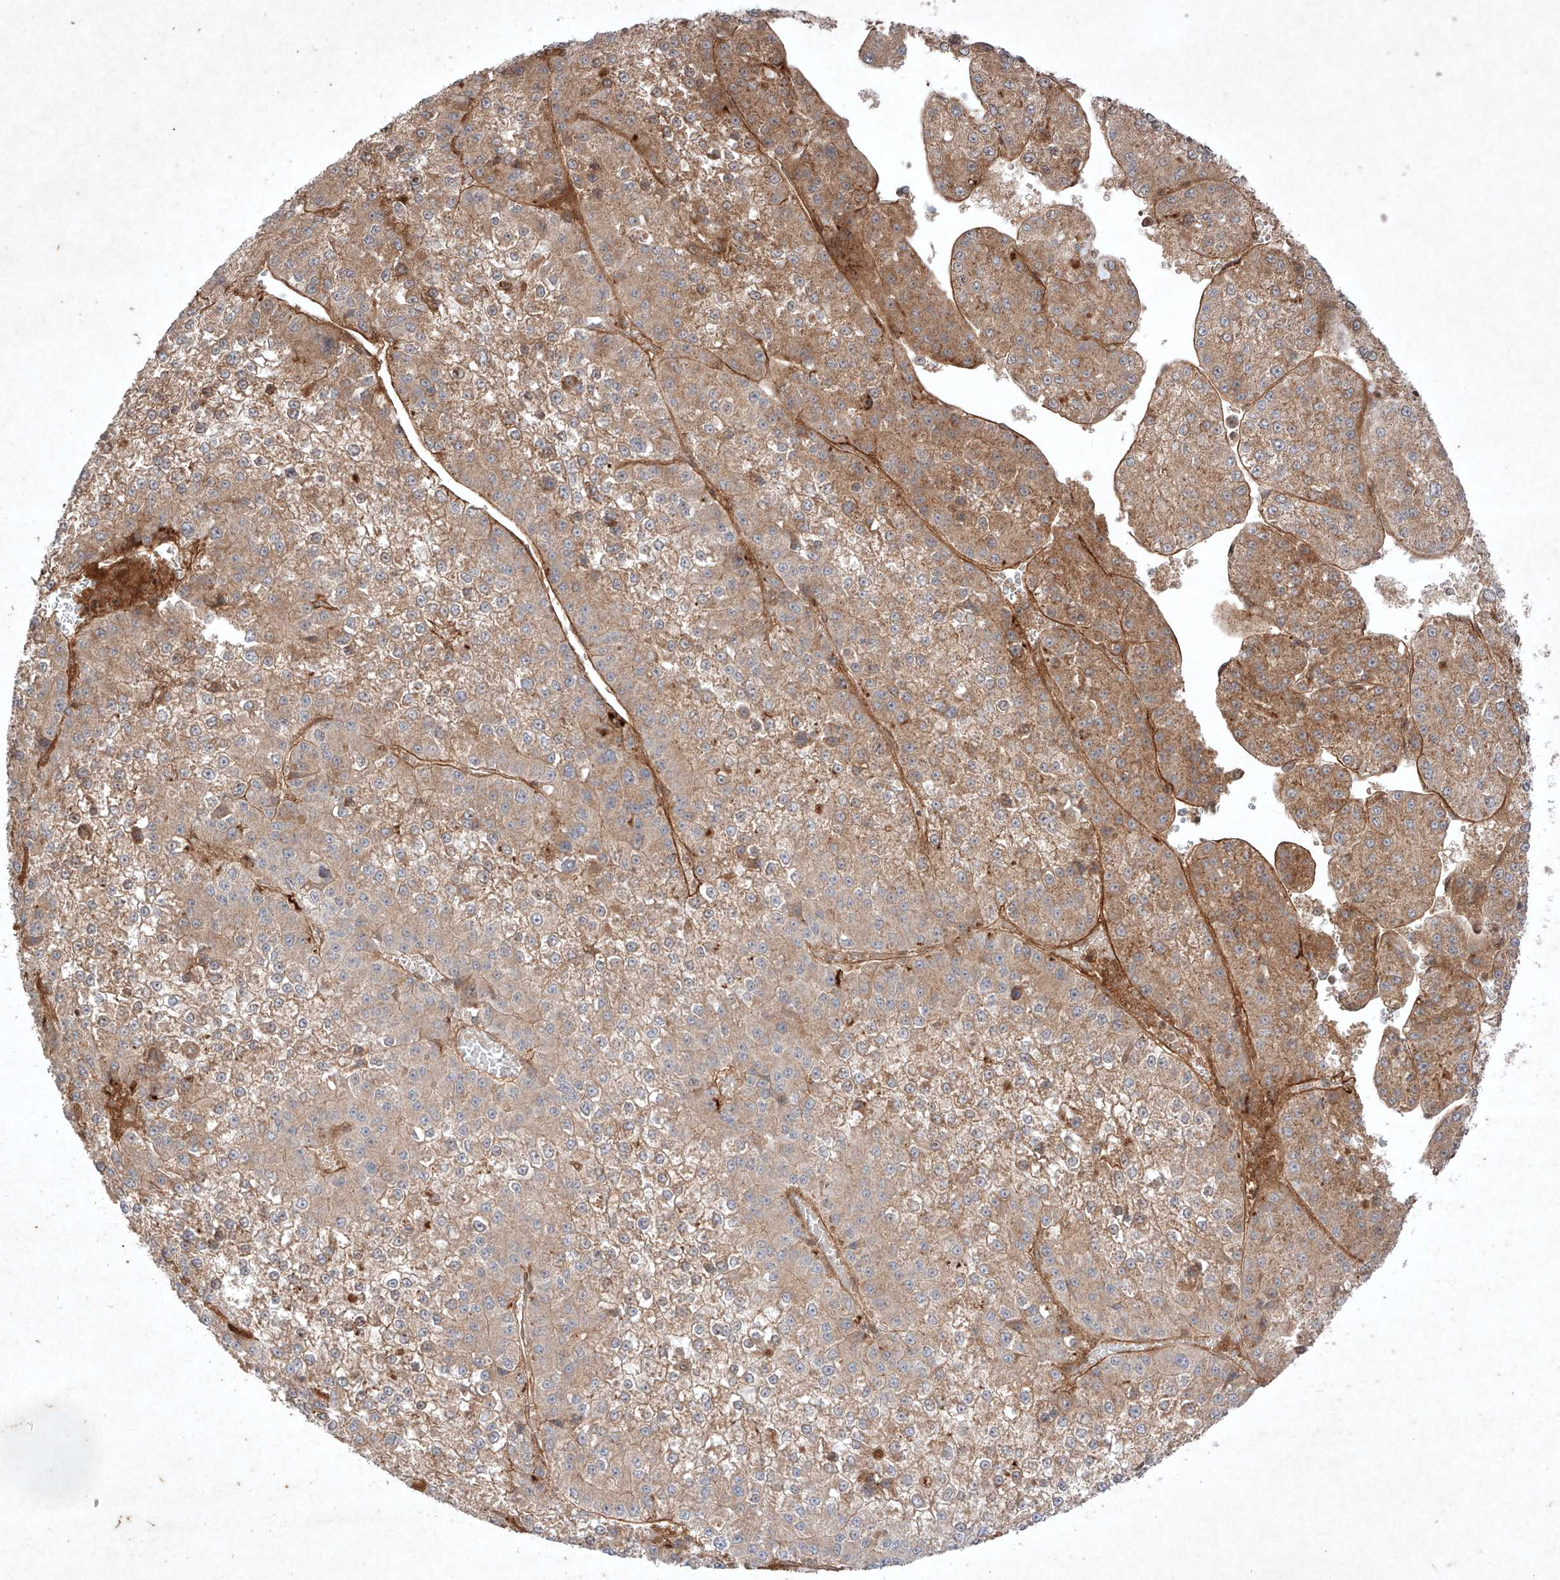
{"staining": {"intensity": "moderate", "quantity": "25%-75%", "location": "cytoplasmic/membranous"}, "tissue": "liver cancer", "cell_type": "Tumor cells", "image_type": "cancer", "snomed": [{"axis": "morphology", "description": "Carcinoma, Hepatocellular, NOS"}, {"axis": "topography", "description": "Liver"}], "caption": "Protein positivity by immunohistochemistry exhibits moderate cytoplasmic/membranous expression in about 25%-75% of tumor cells in liver cancer.", "gene": "RNF31", "patient": {"sex": "female", "age": 73}}